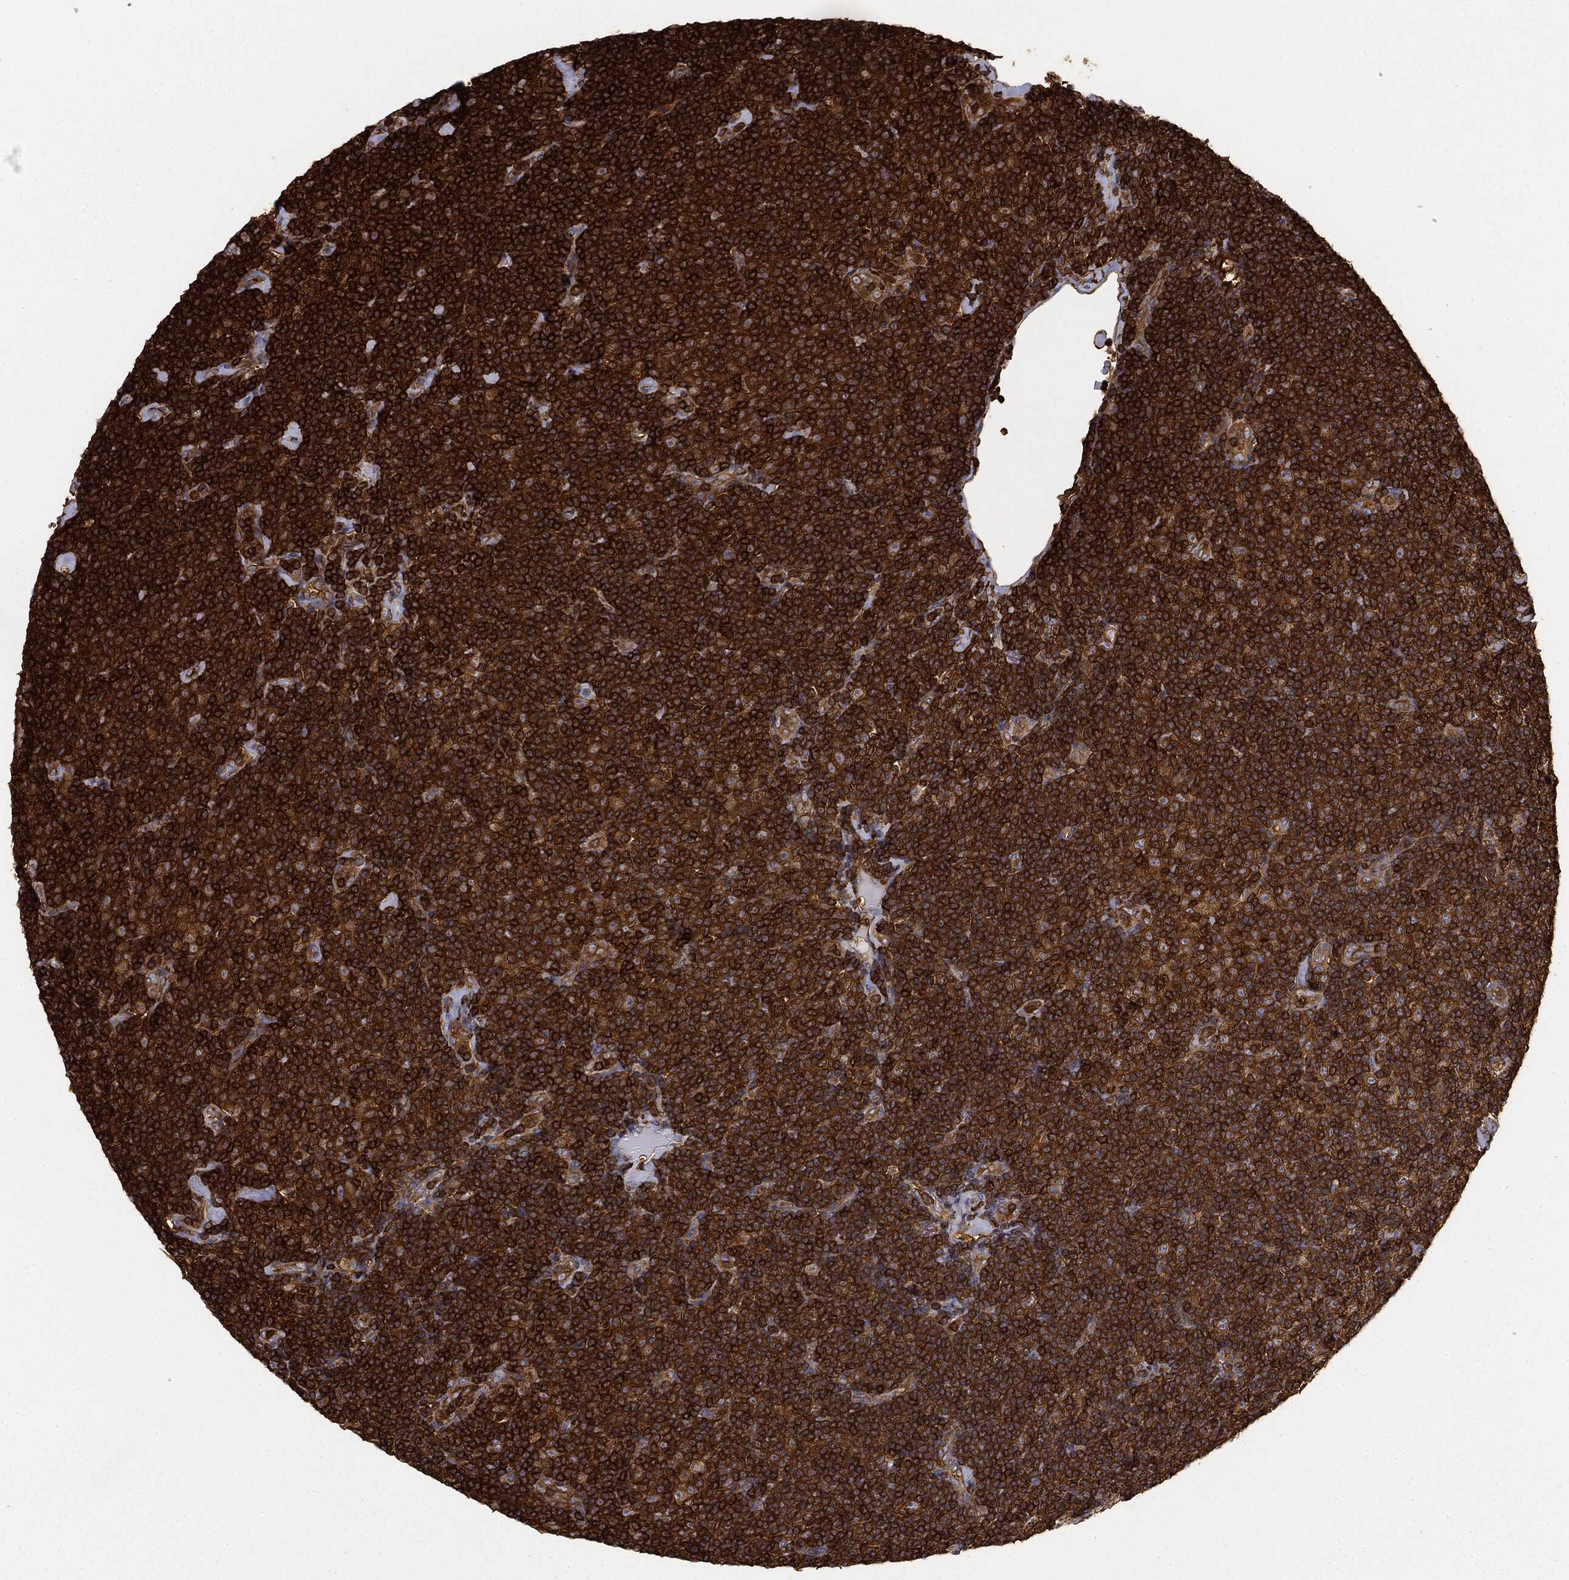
{"staining": {"intensity": "strong", "quantity": ">75%", "location": "cytoplasmic/membranous"}, "tissue": "lymphoma", "cell_type": "Tumor cells", "image_type": "cancer", "snomed": [{"axis": "morphology", "description": "Malignant lymphoma, non-Hodgkin's type, Low grade"}, {"axis": "topography", "description": "Lymph node"}], "caption": "Malignant lymphoma, non-Hodgkin's type (low-grade) stained with a protein marker displays strong staining in tumor cells.", "gene": "WDR1", "patient": {"sex": "male", "age": 81}}